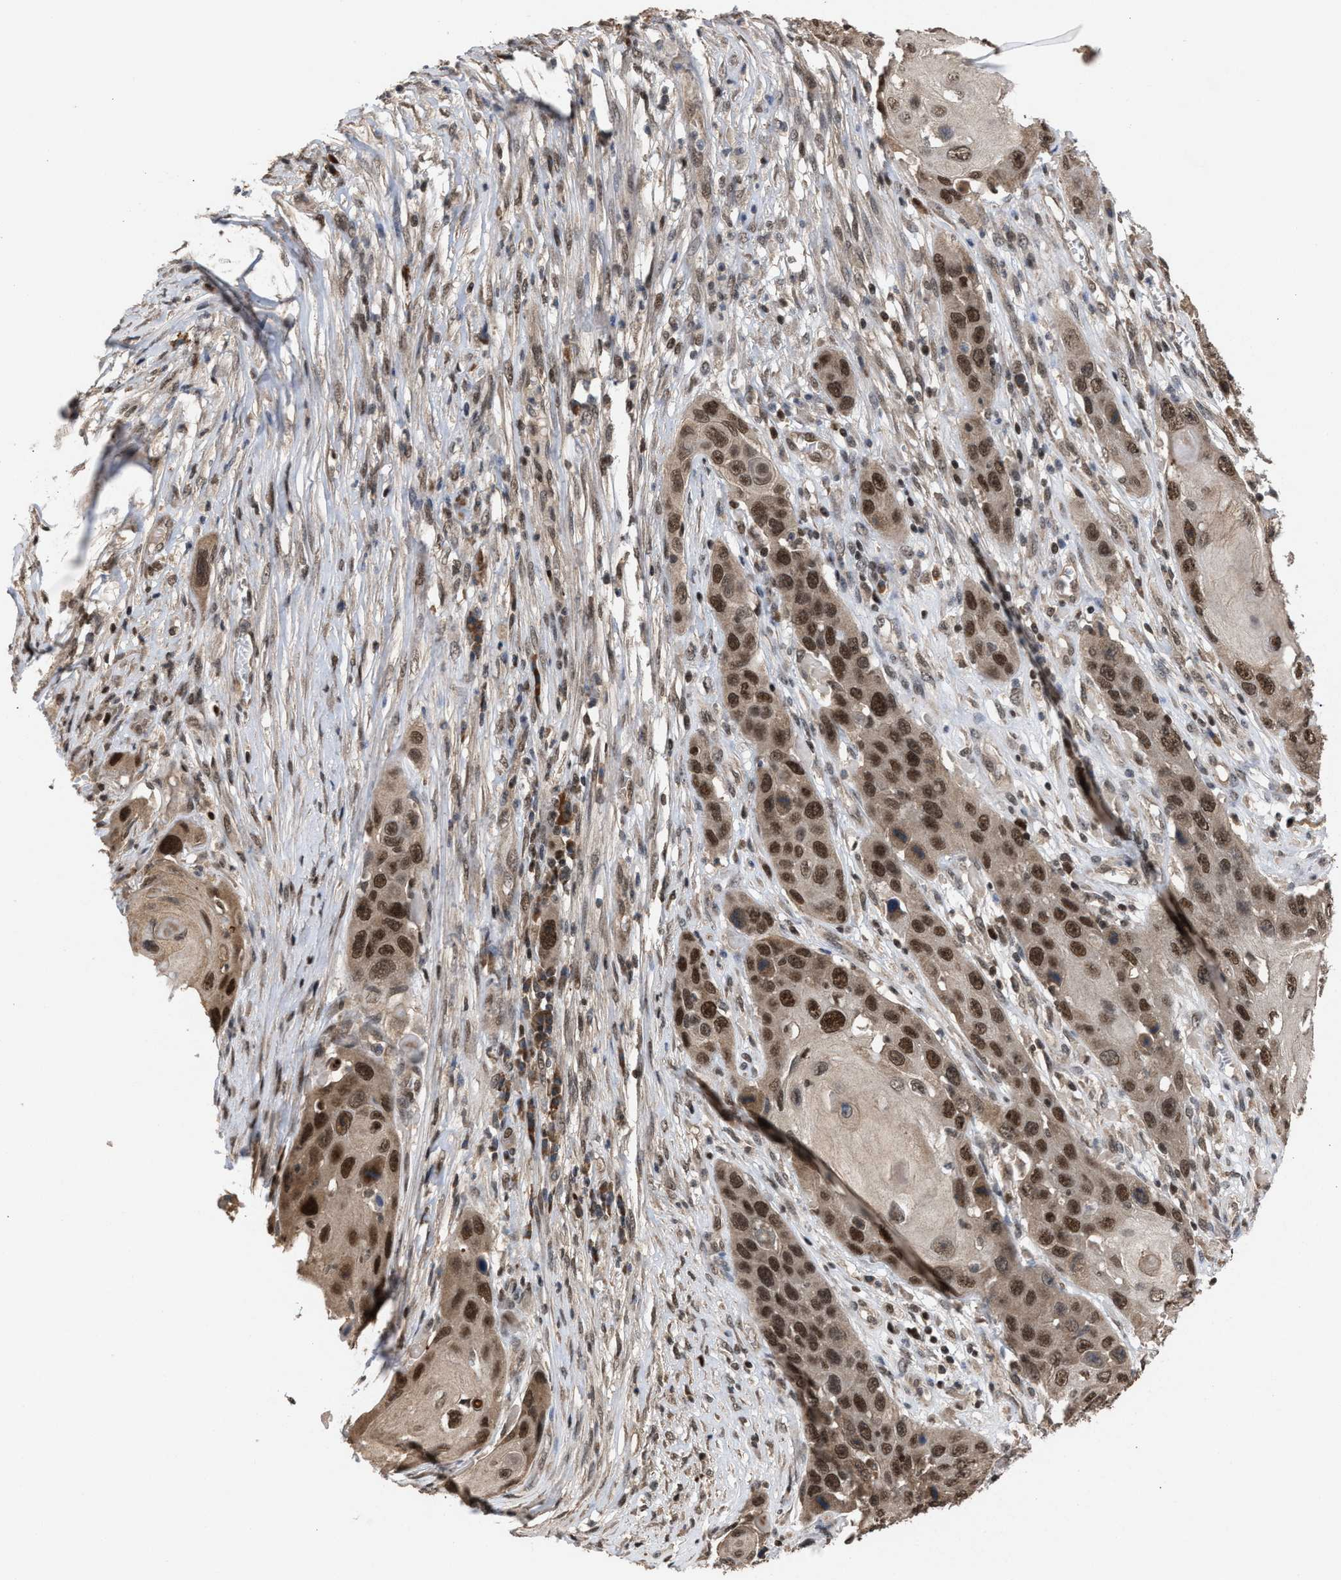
{"staining": {"intensity": "strong", "quantity": ">75%", "location": "cytoplasmic/membranous,nuclear"}, "tissue": "skin cancer", "cell_type": "Tumor cells", "image_type": "cancer", "snomed": [{"axis": "morphology", "description": "Squamous cell carcinoma, NOS"}, {"axis": "topography", "description": "Skin"}], "caption": "Protein staining of squamous cell carcinoma (skin) tissue displays strong cytoplasmic/membranous and nuclear positivity in approximately >75% of tumor cells.", "gene": "C9orf78", "patient": {"sex": "male", "age": 55}}